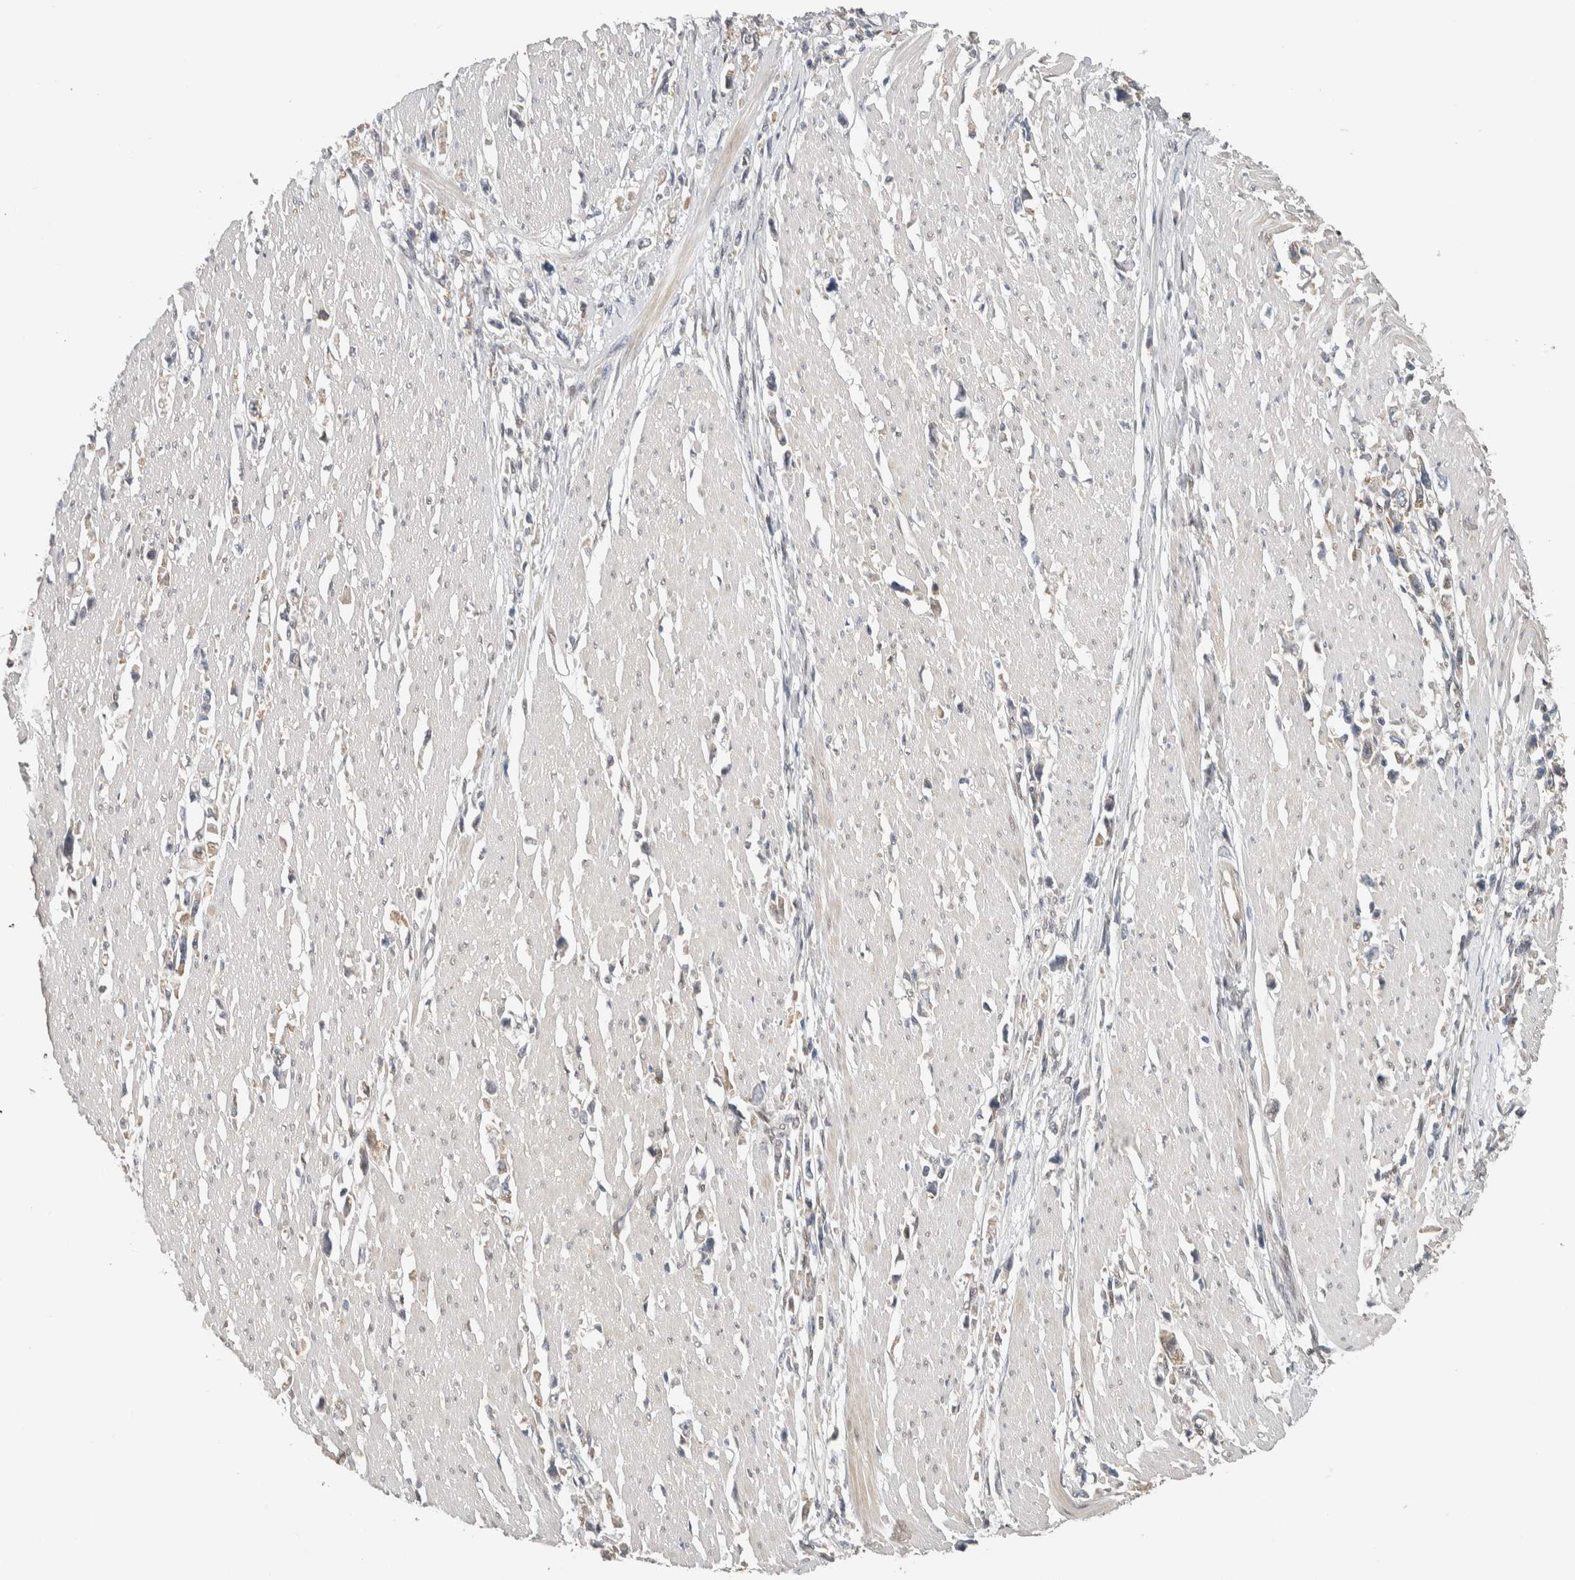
{"staining": {"intensity": "negative", "quantity": "none", "location": "none"}, "tissue": "stomach cancer", "cell_type": "Tumor cells", "image_type": "cancer", "snomed": [{"axis": "morphology", "description": "Adenocarcinoma, NOS"}, {"axis": "topography", "description": "Stomach"}], "caption": "The histopathology image displays no staining of tumor cells in stomach cancer (adenocarcinoma). Brightfield microscopy of immunohistochemistry stained with DAB (brown) and hematoxylin (blue), captured at high magnification.", "gene": "CYSRT1", "patient": {"sex": "female", "age": 59}}